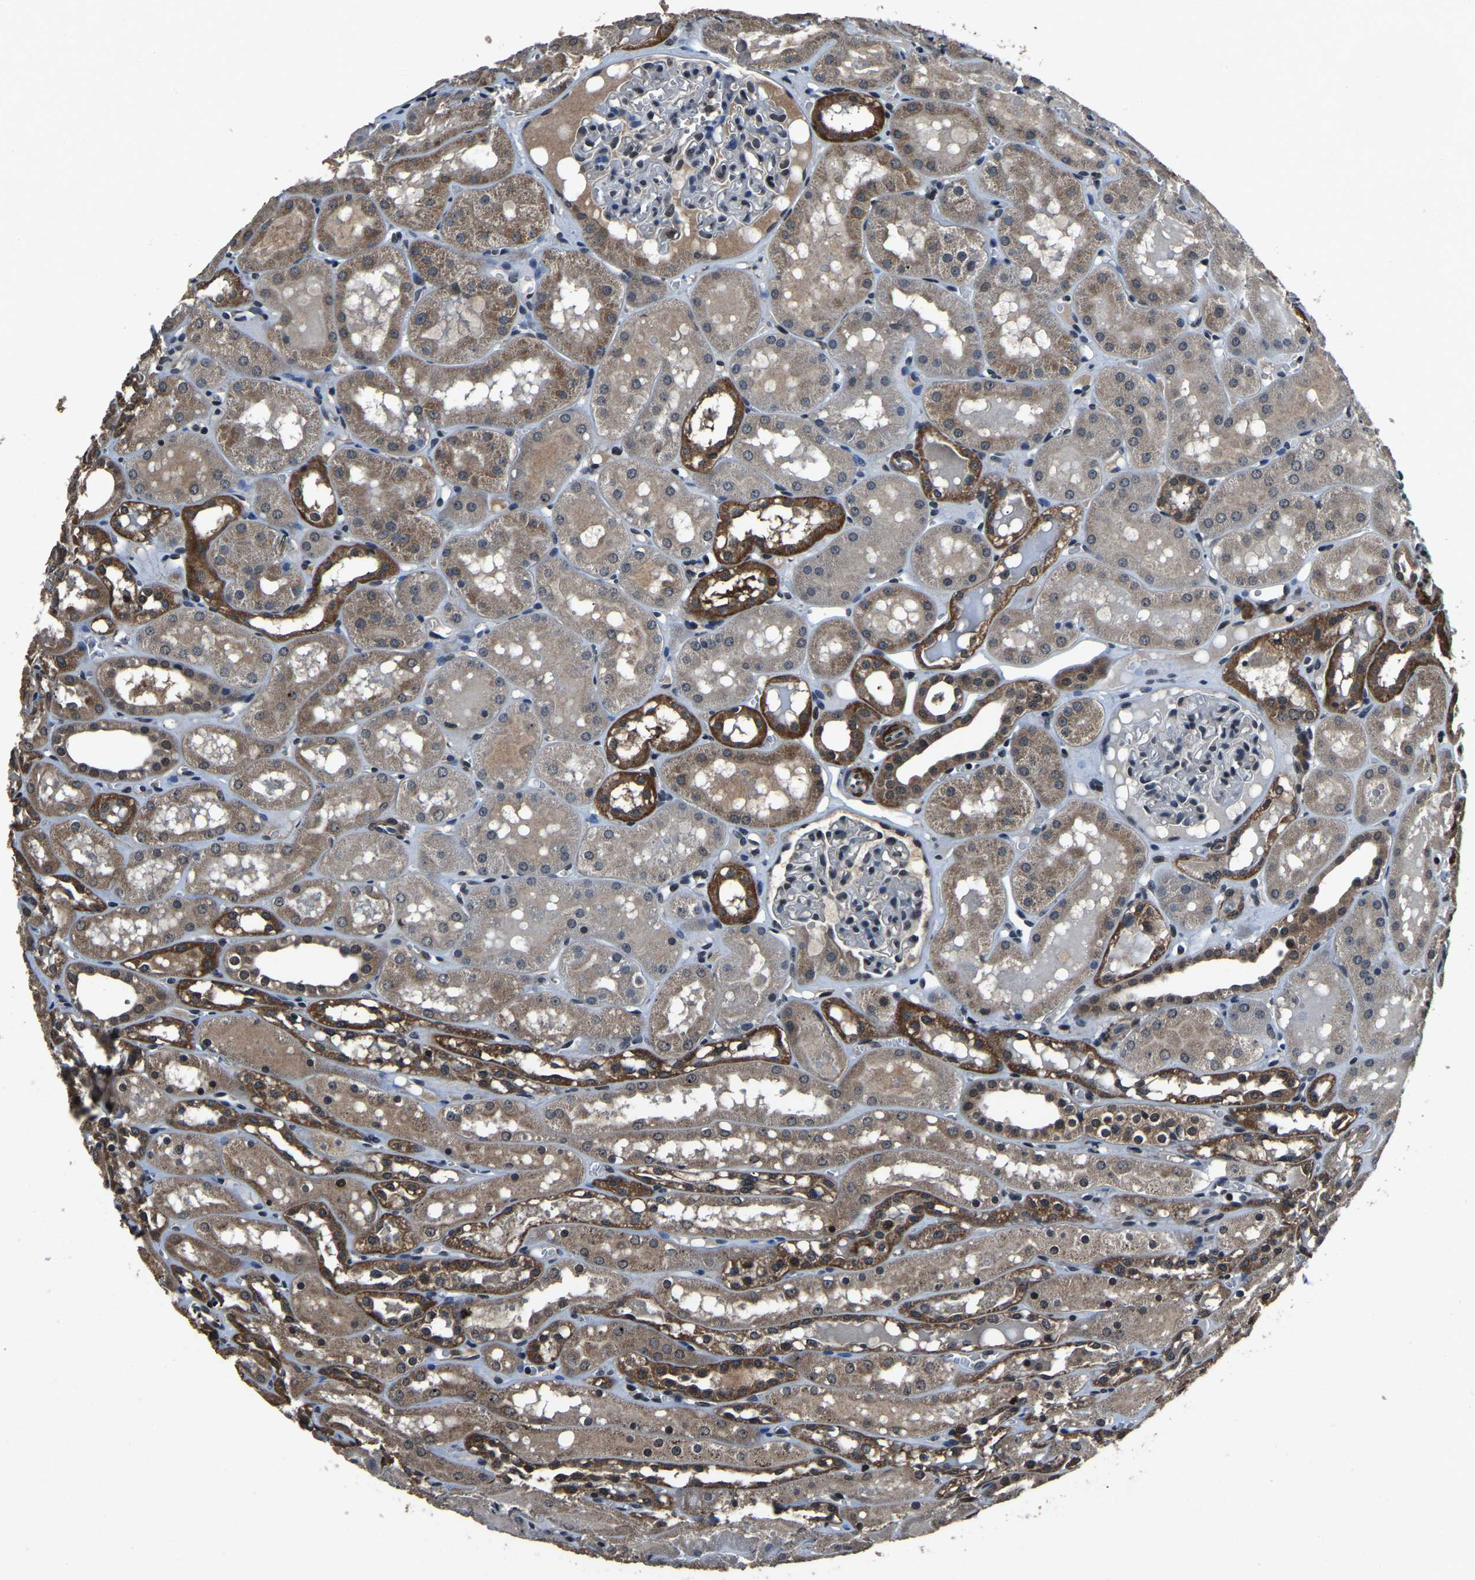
{"staining": {"intensity": "negative", "quantity": "none", "location": "none"}, "tissue": "kidney", "cell_type": "Cells in glomeruli", "image_type": "normal", "snomed": [{"axis": "morphology", "description": "Normal tissue, NOS"}, {"axis": "topography", "description": "Kidney"}, {"axis": "topography", "description": "Urinary bladder"}], "caption": "Immunohistochemical staining of unremarkable kidney reveals no significant staining in cells in glomeruli. Nuclei are stained in blue.", "gene": "ANKIB1", "patient": {"sex": "male", "age": 16}}